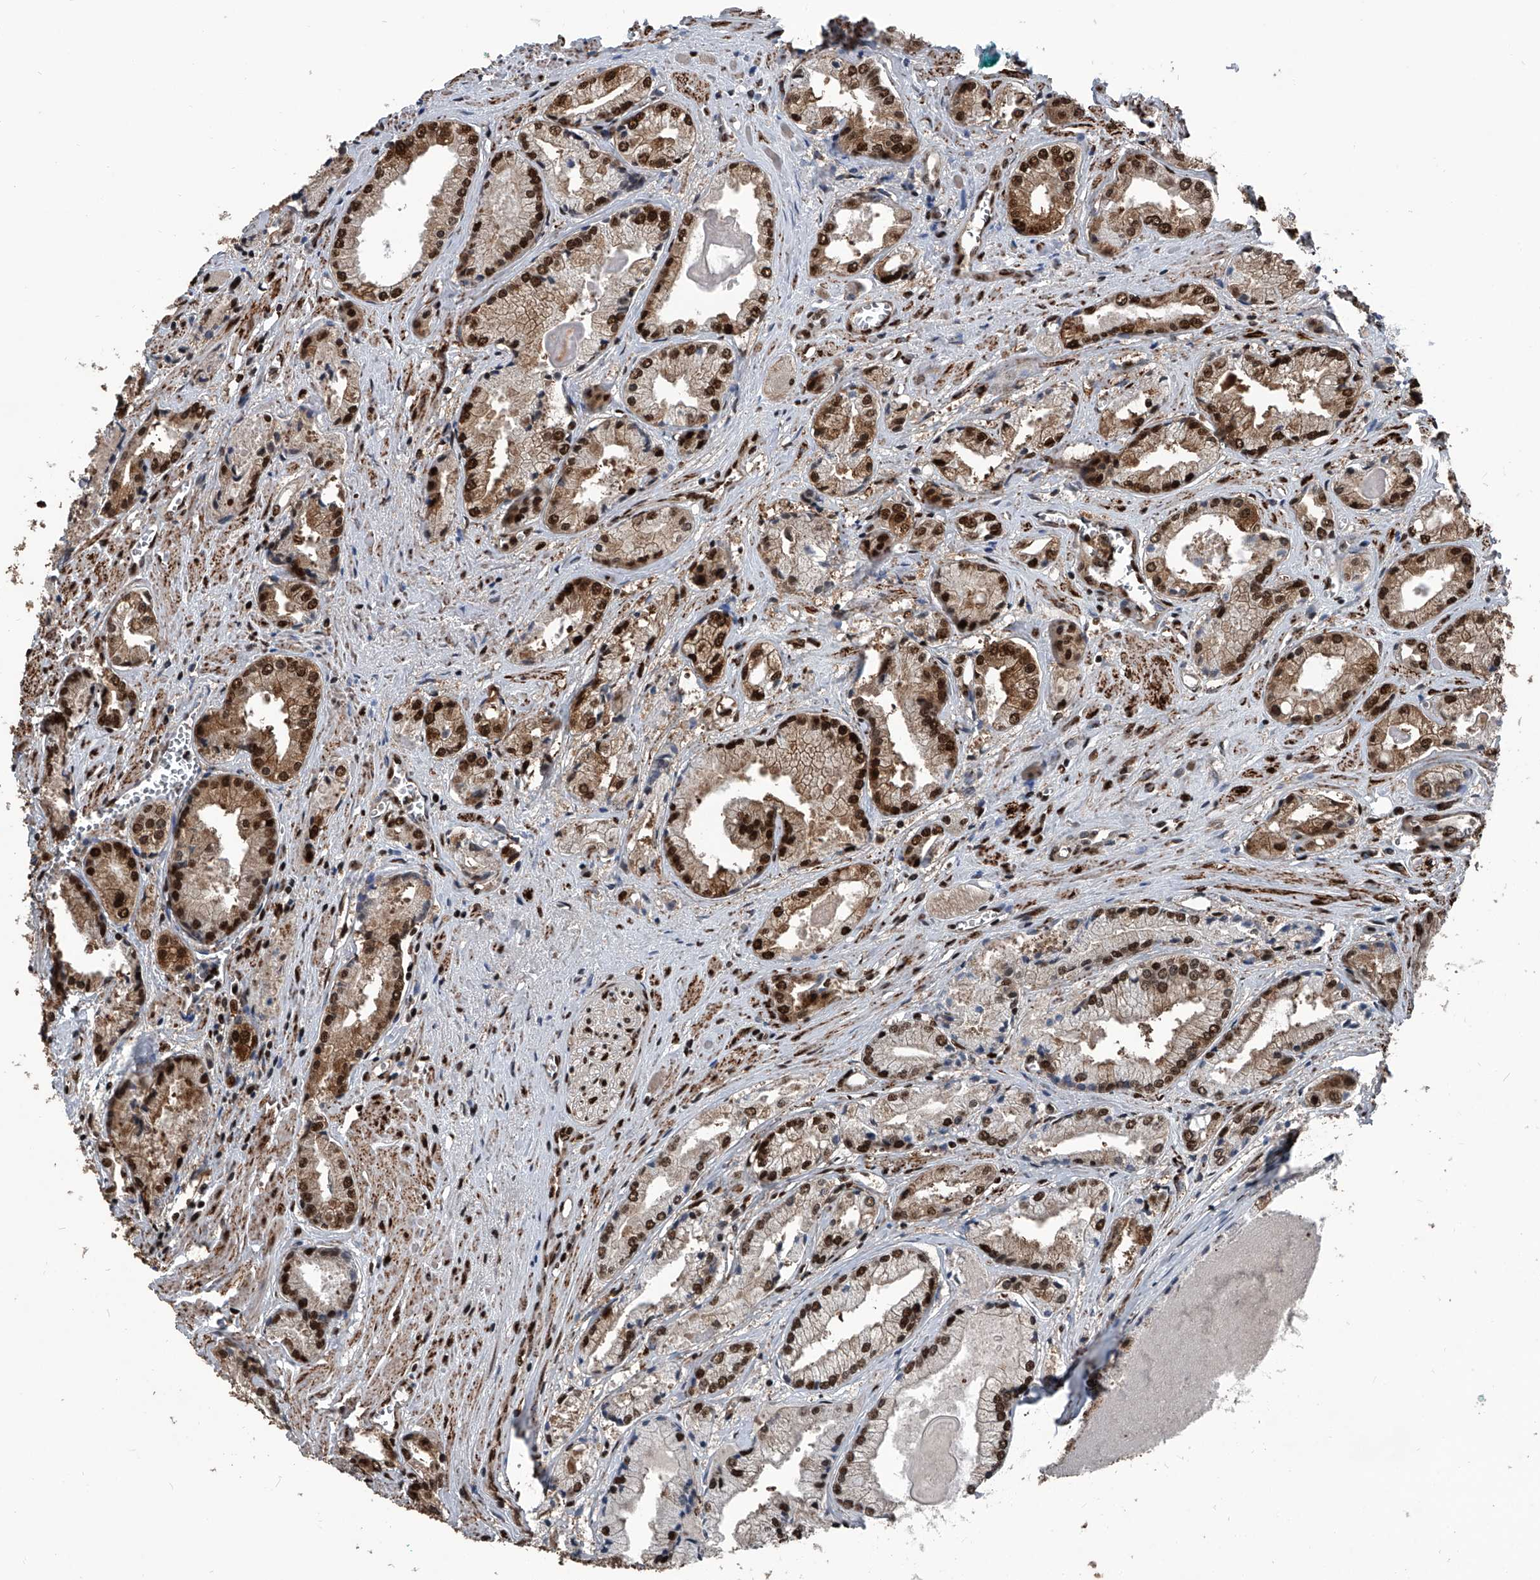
{"staining": {"intensity": "strong", "quantity": ">75%", "location": "cytoplasmic/membranous,nuclear"}, "tissue": "prostate cancer", "cell_type": "Tumor cells", "image_type": "cancer", "snomed": [{"axis": "morphology", "description": "Adenocarcinoma, Low grade"}, {"axis": "topography", "description": "Prostate"}], "caption": "A micrograph of human low-grade adenocarcinoma (prostate) stained for a protein shows strong cytoplasmic/membranous and nuclear brown staining in tumor cells.", "gene": "FKBP5", "patient": {"sex": "male", "age": 60}}